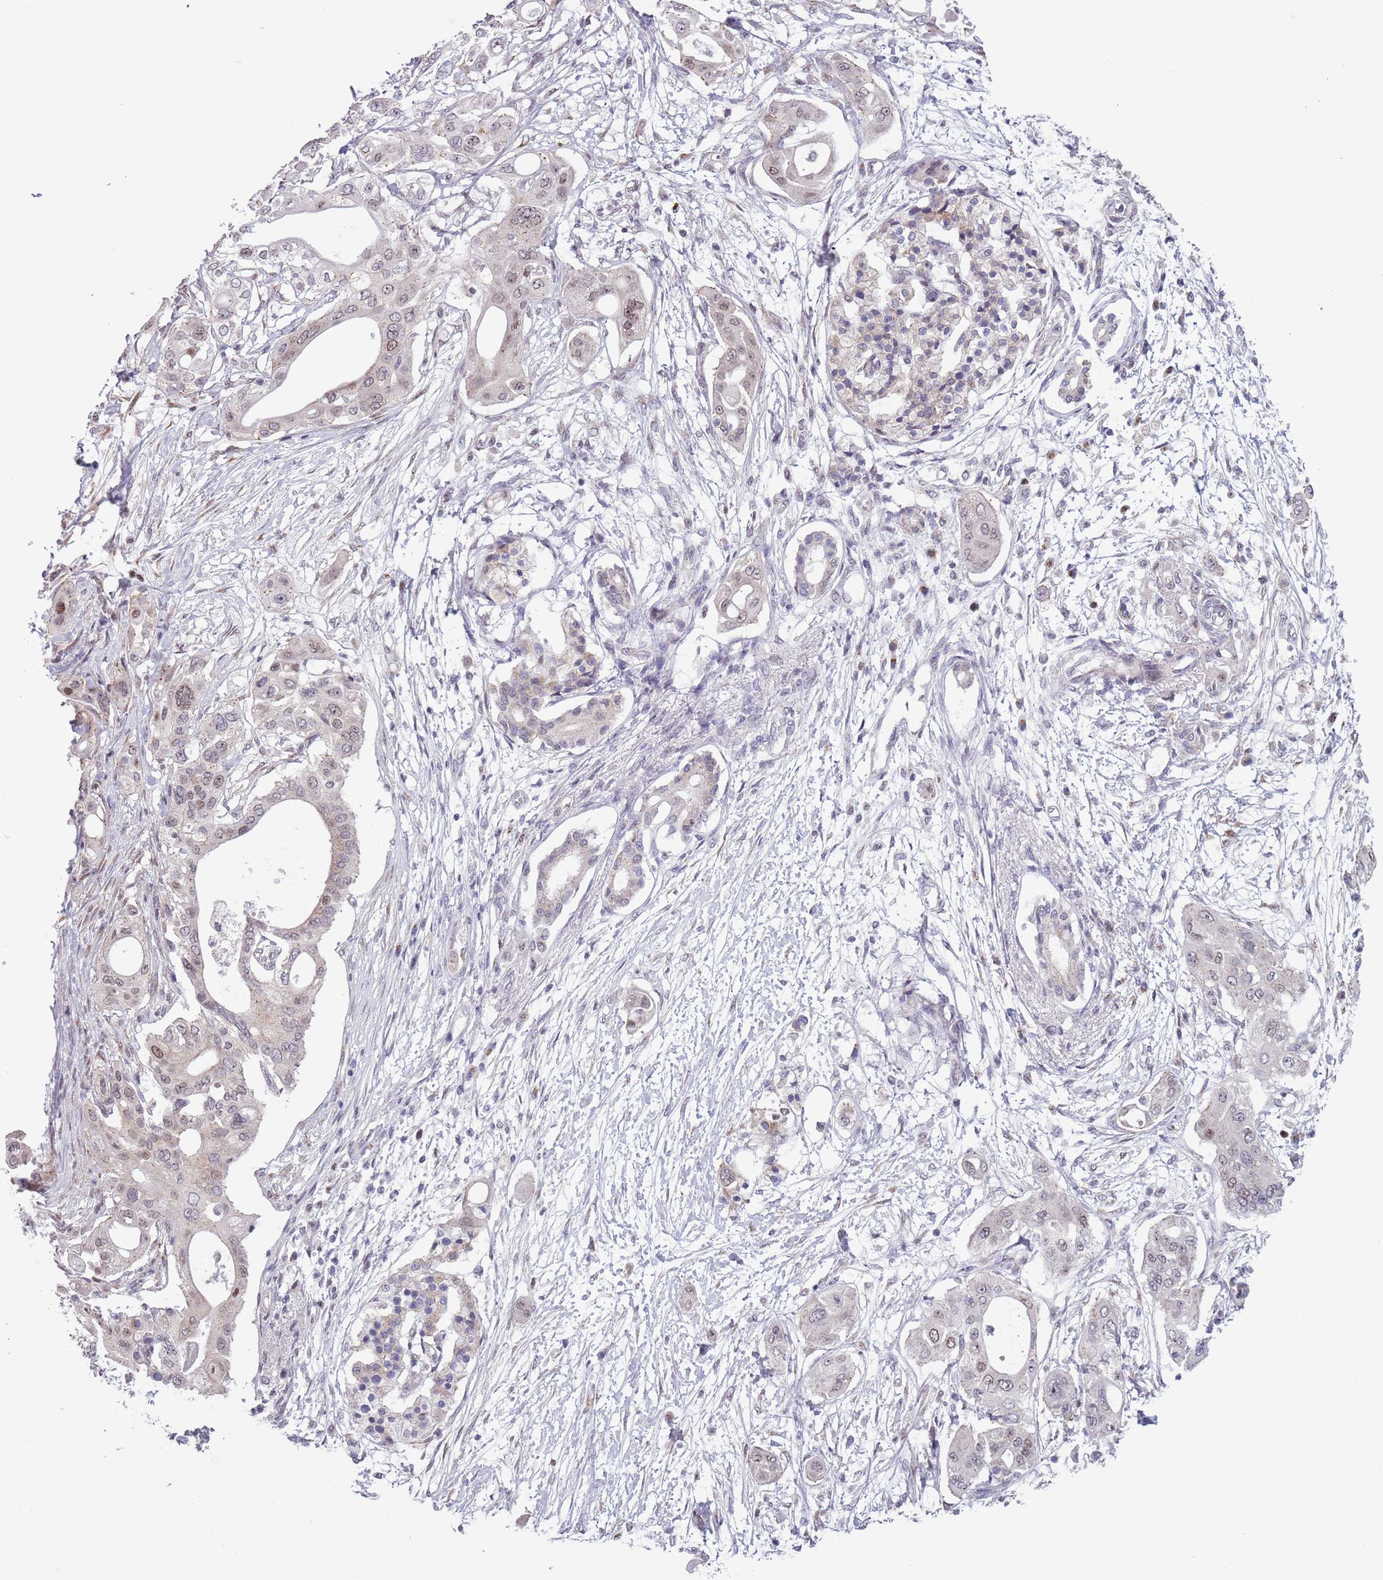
{"staining": {"intensity": "weak", "quantity": ">75%", "location": "cytoplasmic/membranous,nuclear"}, "tissue": "pancreatic cancer", "cell_type": "Tumor cells", "image_type": "cancer", "snomed": [{"axis": "morphology", "description": "Adenocarcinoma, NOS"}, {"axis": "topography", "description": "Pancreas"}], "caption": "Pancreatic cancer (adenocarcinoma) tissue reveals weak cytoplasmic/membranous and nuclear positivity in about >75% of tumor cells, visualized by immunohistochemistry.", "gene": "ZKSCAN2", "patient": {"sex": "male", "age": 68}}